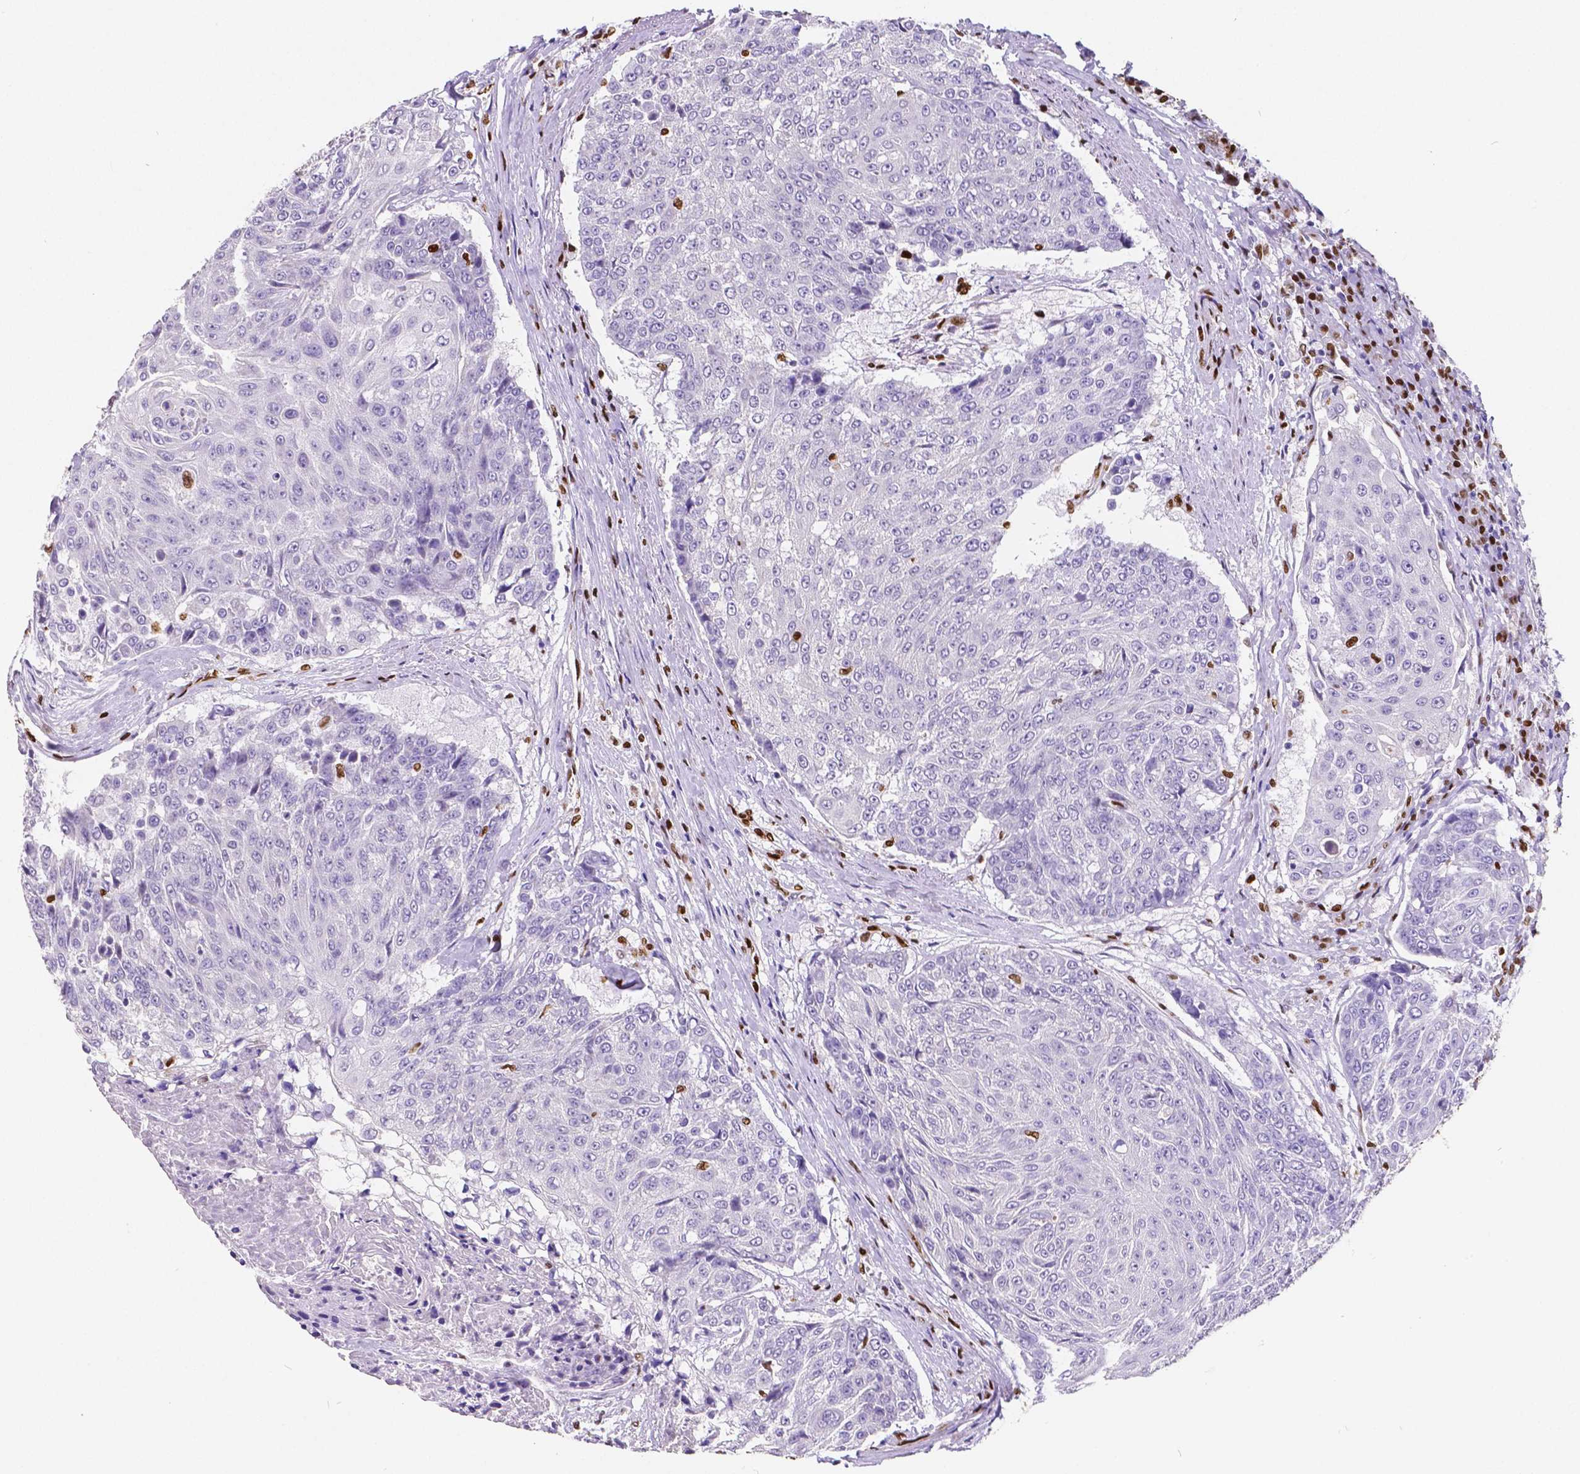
{"staining": {"intensity": "negative", "quantity": "none", "location": "none"}, "tissue": "urothelial cancer", "cell_type": "Tumor cells", "image_type": "cancer", "snomed": [{"axis": "morphology", "description": "Urothelial carcinoma, High grade"}, {"axis": "topography", "description": "Urinary bladder"}], "caption": "Protein analysis of urothelial cancer demonstrates no significant staining in tumor cells. The staining was performed using DAB (3,3'-diaminobenzidine) to visualize the protein expression in brown, while the nuclei were stained in blue with hematoxylin (Magnification: 20x).", "gene": "MEF2C", "patient": {"sex": "female", "age": 63}}